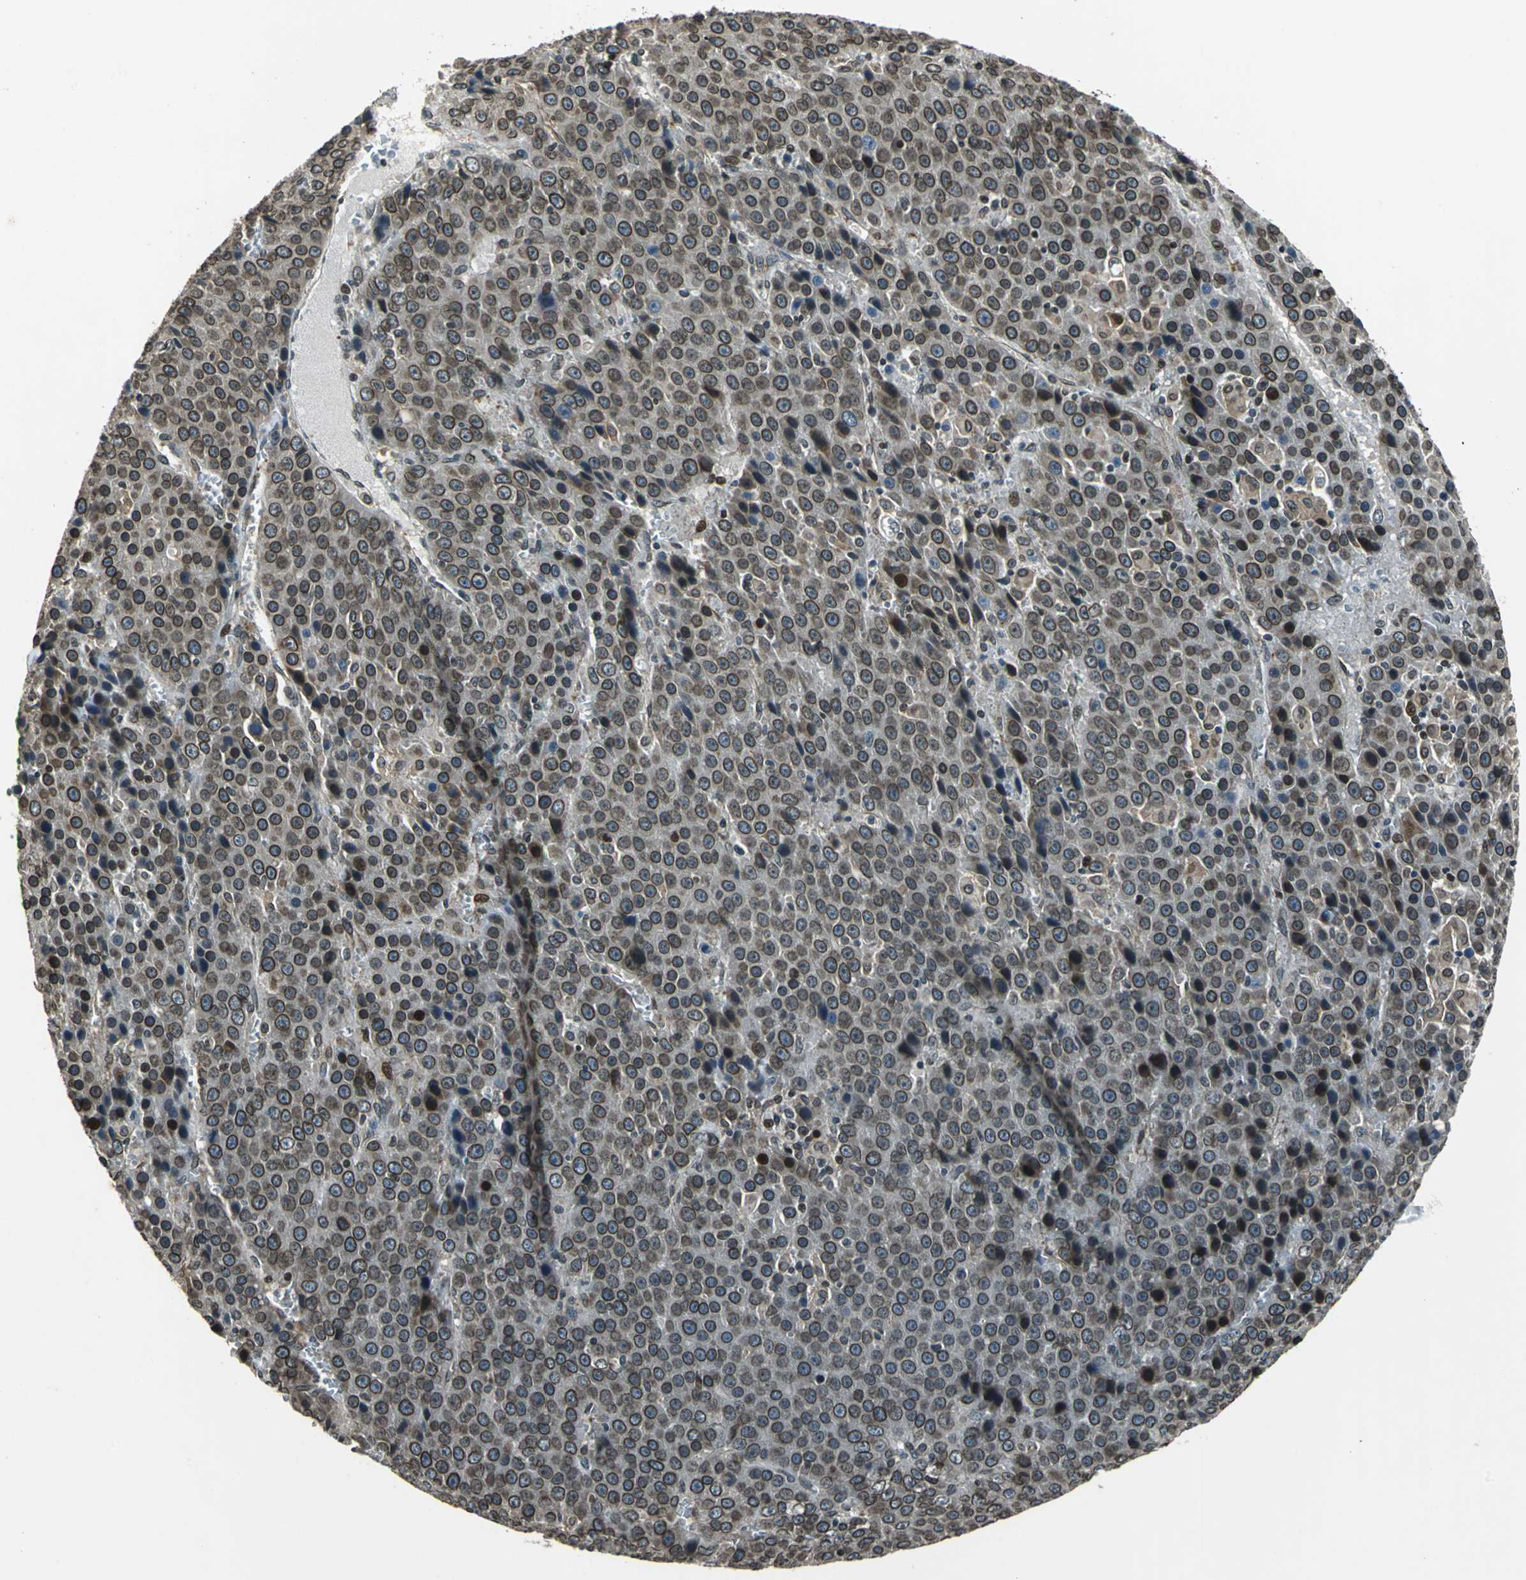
{"staining": {"intensity": "moderate", "quantity": ">75%", "location": "cytoplasmic/membranous,nuclear"}, "tissue": "liver cancer", "cell_type": "Tumor cells", "image_type": "cancer", "snomed": [{"axis": "morphology", "description": "Carcinoma, Hepatocellular, NOS"}, {"axis": "topography", "description": "Liver"}], "caption": "IHC histopathology image of neoplastic tissue: human liver cancer (hepatocellular carcinoma) stained using immunohistochemistry (IHC) exhibits medium levels of moderate protein expression localized specifically in the cytoplasmic/membranous and nuclear of tumor cells, appearing as a cytoplasmic/membranous and nuclear brown color.", "gene": "BRIP1", "patient": {"sex": "female", "age": 53}}